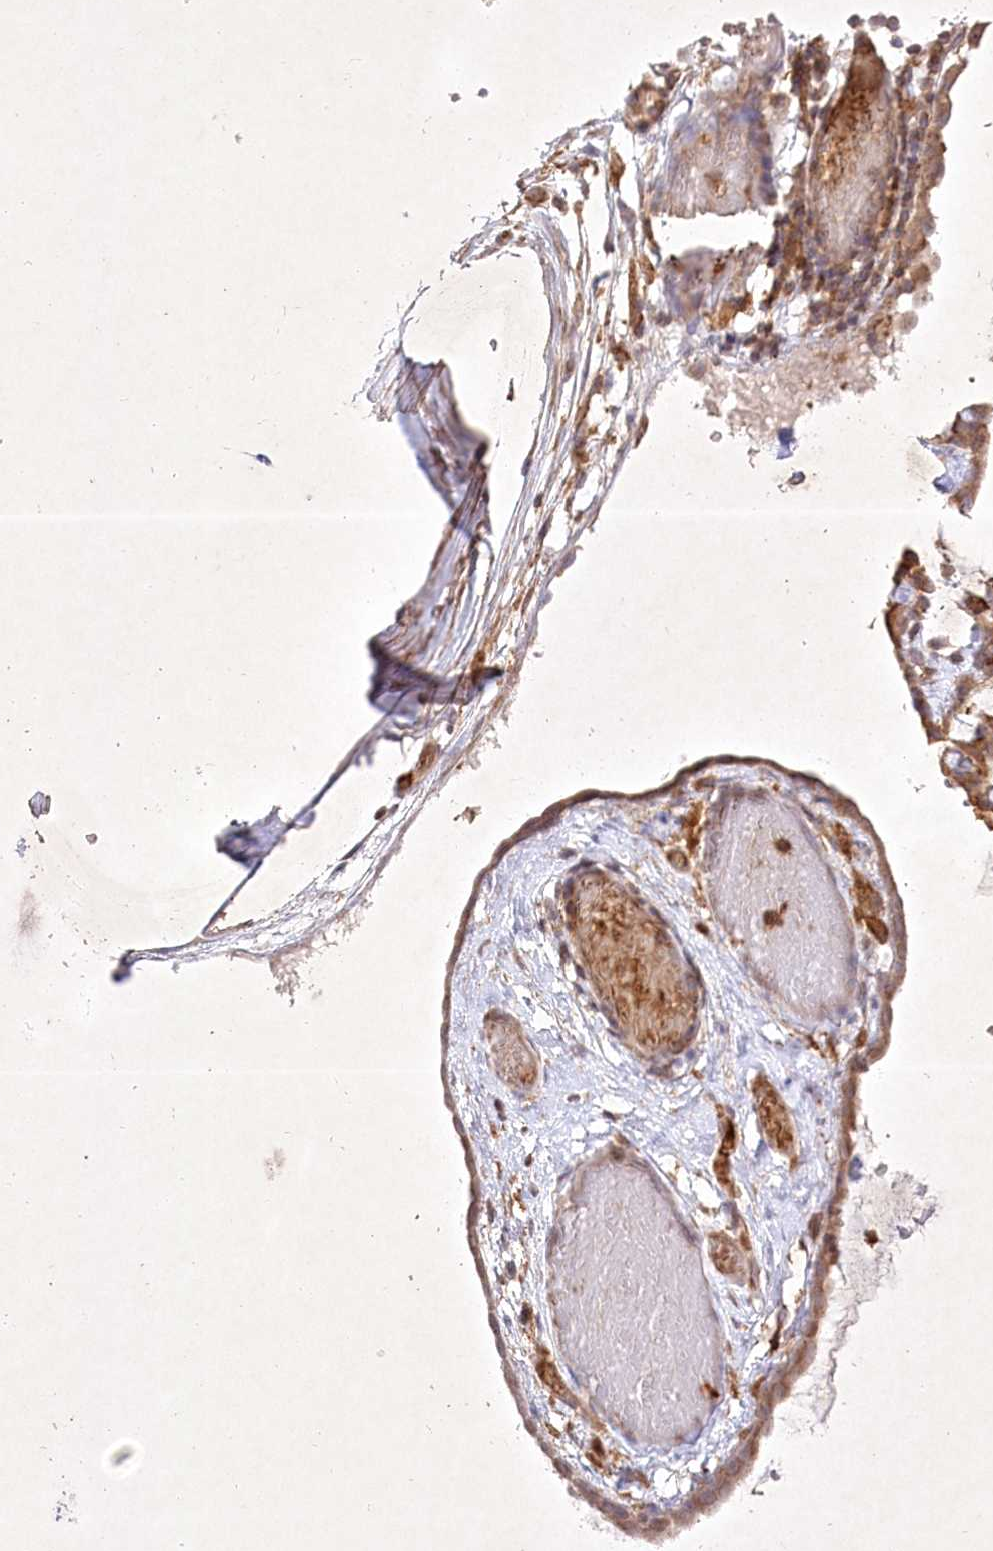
{"staining": {"intensity": "moderate", "quantity": ">75%", "location": "cytoplasmic/membranous,nuclear"}, "tissue": "ovarian cancer", "cell_type": "Tumor cells", "image_type": "cancer", "snomed": [{"axis": "morphology", "description": "Cystadenocarcinoma, mucinous, NOS"}, {"axis": "topography", "description": "Ovary"}], "caption": "Tumor cells reveal moderate cytoplasmic/membranous and nuclear positivity in approximately >75% of cells in ovarian cancer (mucinous cystadenocarcinoma). Immunohistochemistry (ihc) stains the protein of interest in brown and the nuclei are stained blue.", "gene": "OPA1", "patient": {"sex": "female", "age": 39}}